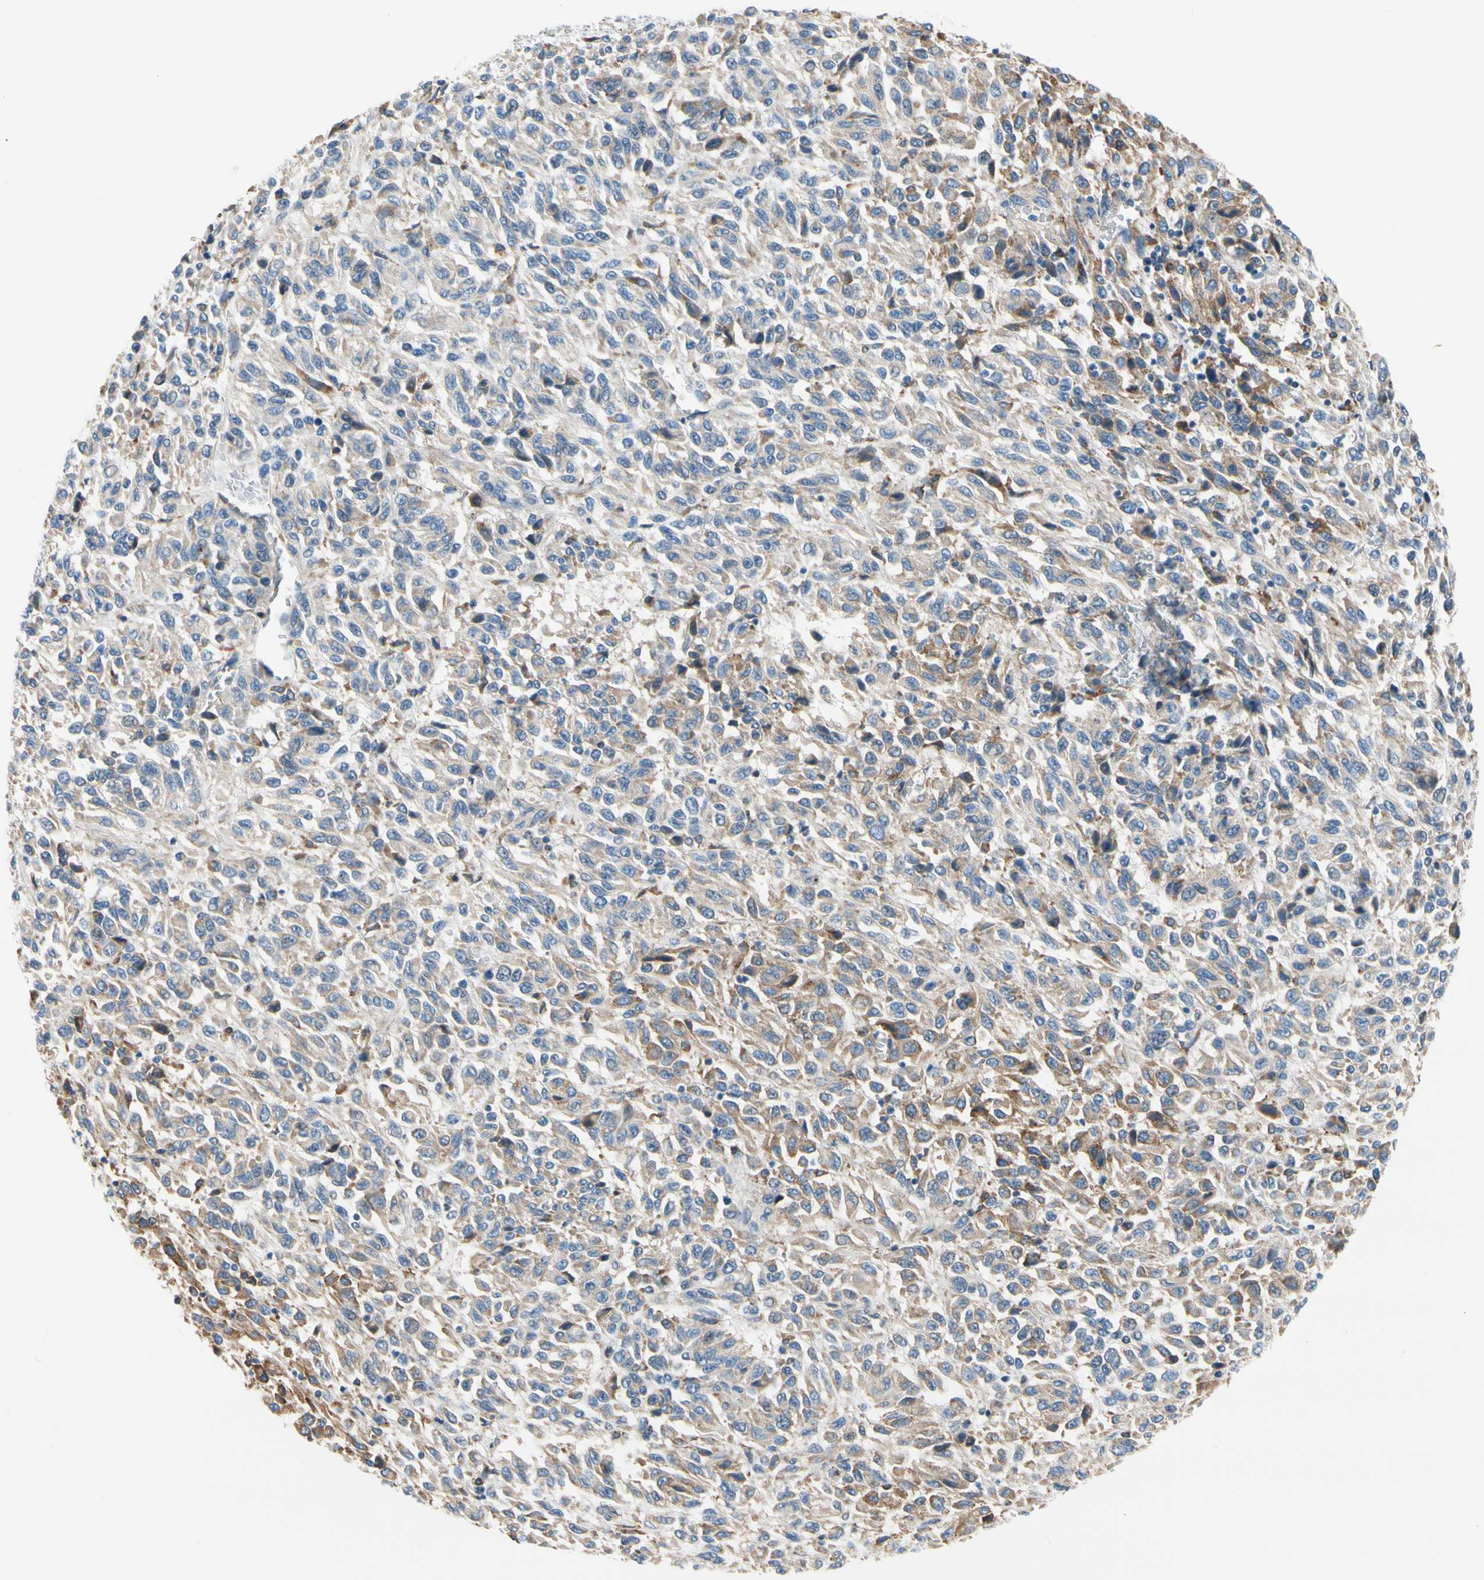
{"staining": {"intensity": "moderate", "quantity": "<25%", "location": "cytoplasmic/membranous"}, "tissue": "melanoma", "cell_type": "Tumor cells", "image_type": "cancer", "snomed": [{"axis": "morphology", "description": "Malignant melanoma, Metastatic site"}, {"axis": "topography", "description": "Lung"}], "caption": "Immunohistochemical staining of melanoma reveals low levels of moderate cytoplasmic/membranous protein staining in about <25% of tumor cells. (brown staining indicates protein expression, while blue staining denotes nuclei).", "gene": "STXBP1", "patient": {"sex": "male", "age": 64}}